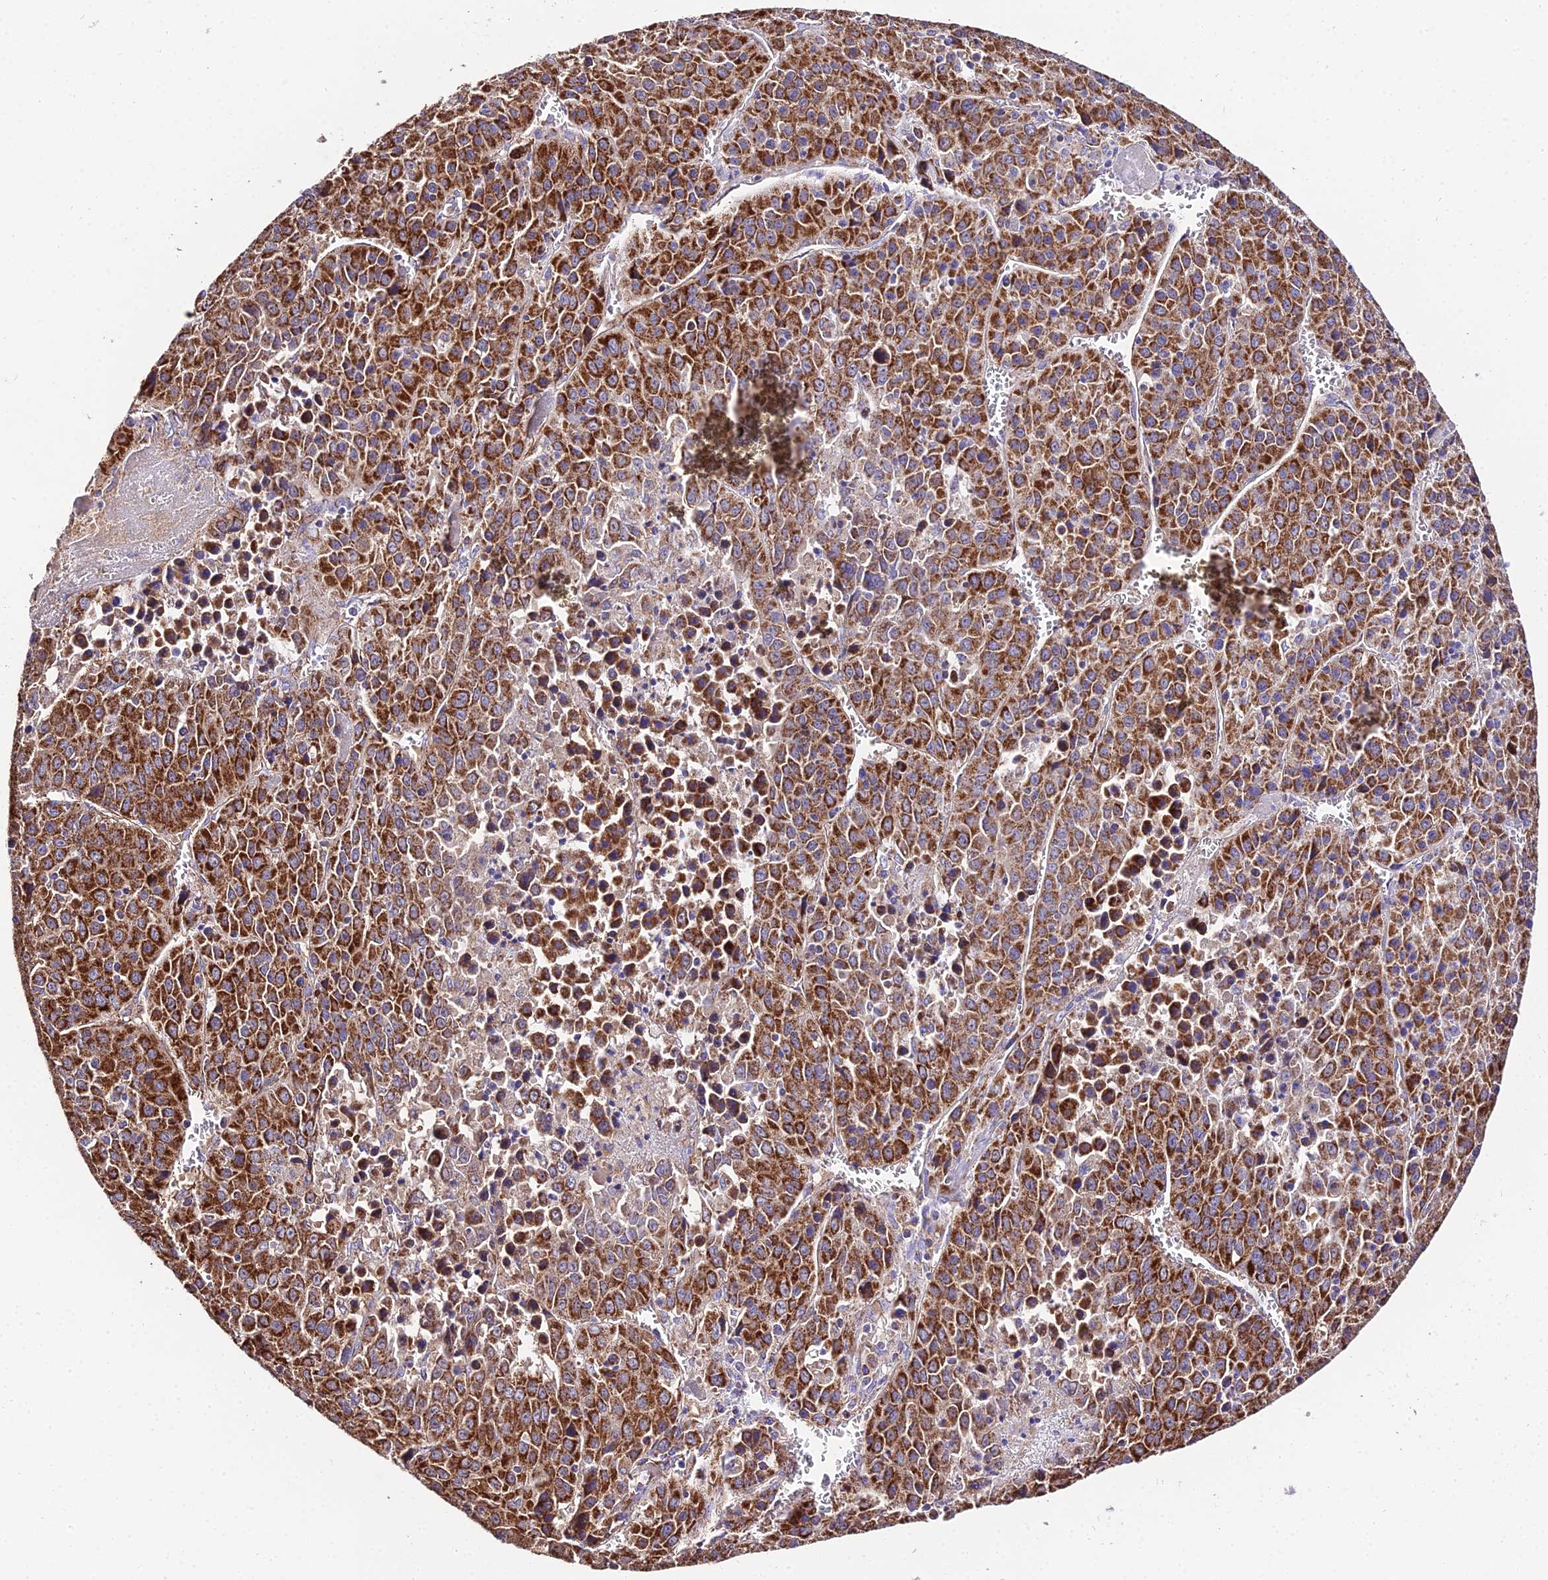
{"staining": {"intensity": "strong", "quantity": ">75%", "location": "cytoplasmic/membranous"}, "tissue": "liver cancer", "cell_type": "Tumor cells", "image_type": "cancer", "snomed": [{"axis": "morphology", "description": "Carcinoma, Hepatocellular, NOS"}, {"axis": "topography", "description": "Liver"}], "caption": "Strong cytoplasmic/membranous positivity is identified in about >75% of tumor cells in hepatocellular carcinoma (liver).", "gene": "OCIAD1", "patient": {"sex": "female", "age": 53}}